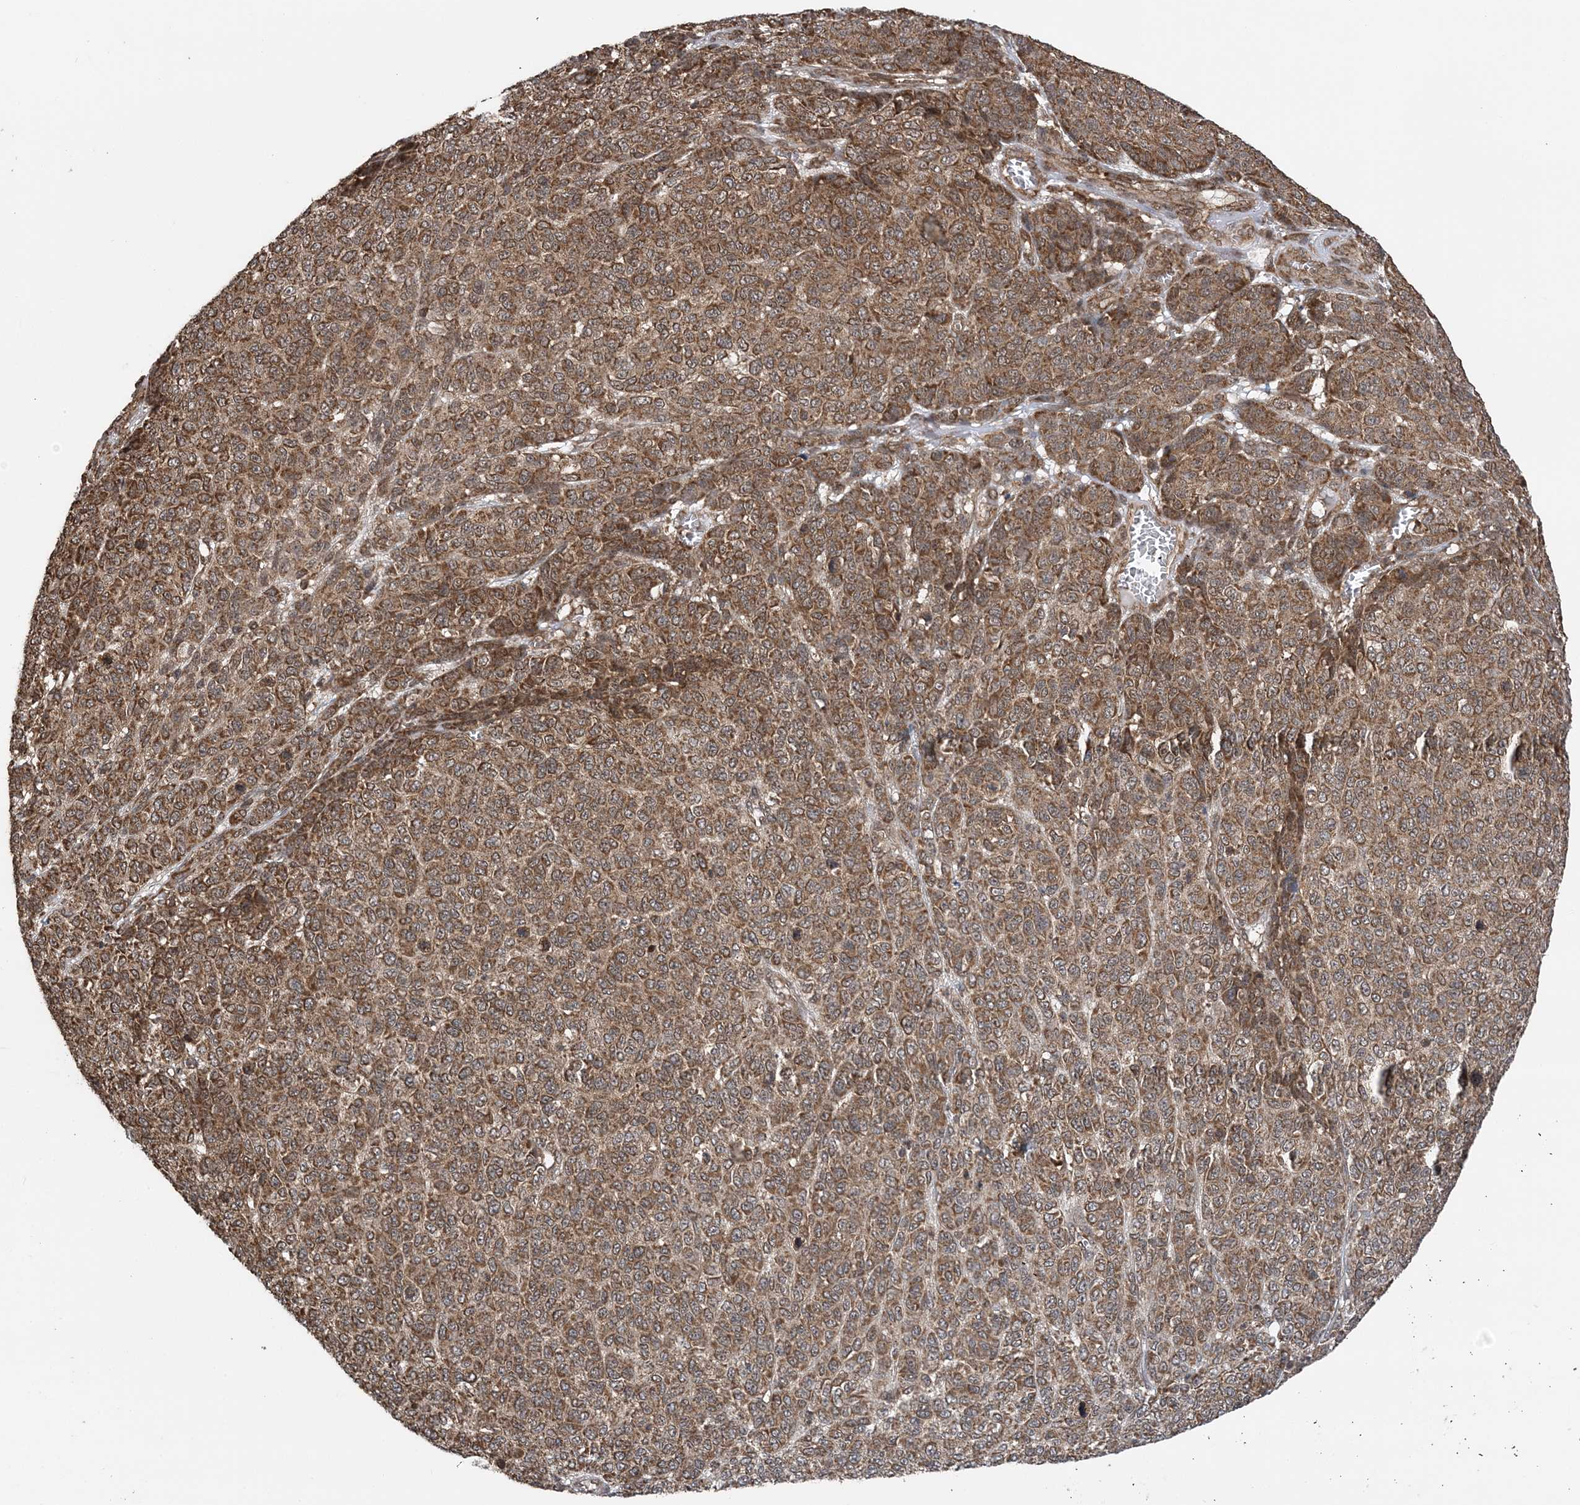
{"staining": {"intensity": "moderate", "quantity": ">75%", "location": "cytoplasmic/membranous"}, "tissue": "melanoma", "cell_type": "Tumor cells", "image_type": "cancer", "snomed": [{"axis": "morphology", "description": "Malignant melanoma, NOS"}, {"axis": "topography", "description": "Skin"}], "caption": "Melanoma stained for a protein (brown) displays moderate cytoplasmic/membranous positive expression in about >75% of tumor cells.", "gene": "PCBP1", "patient": {"sex": "male", "age": 49}}